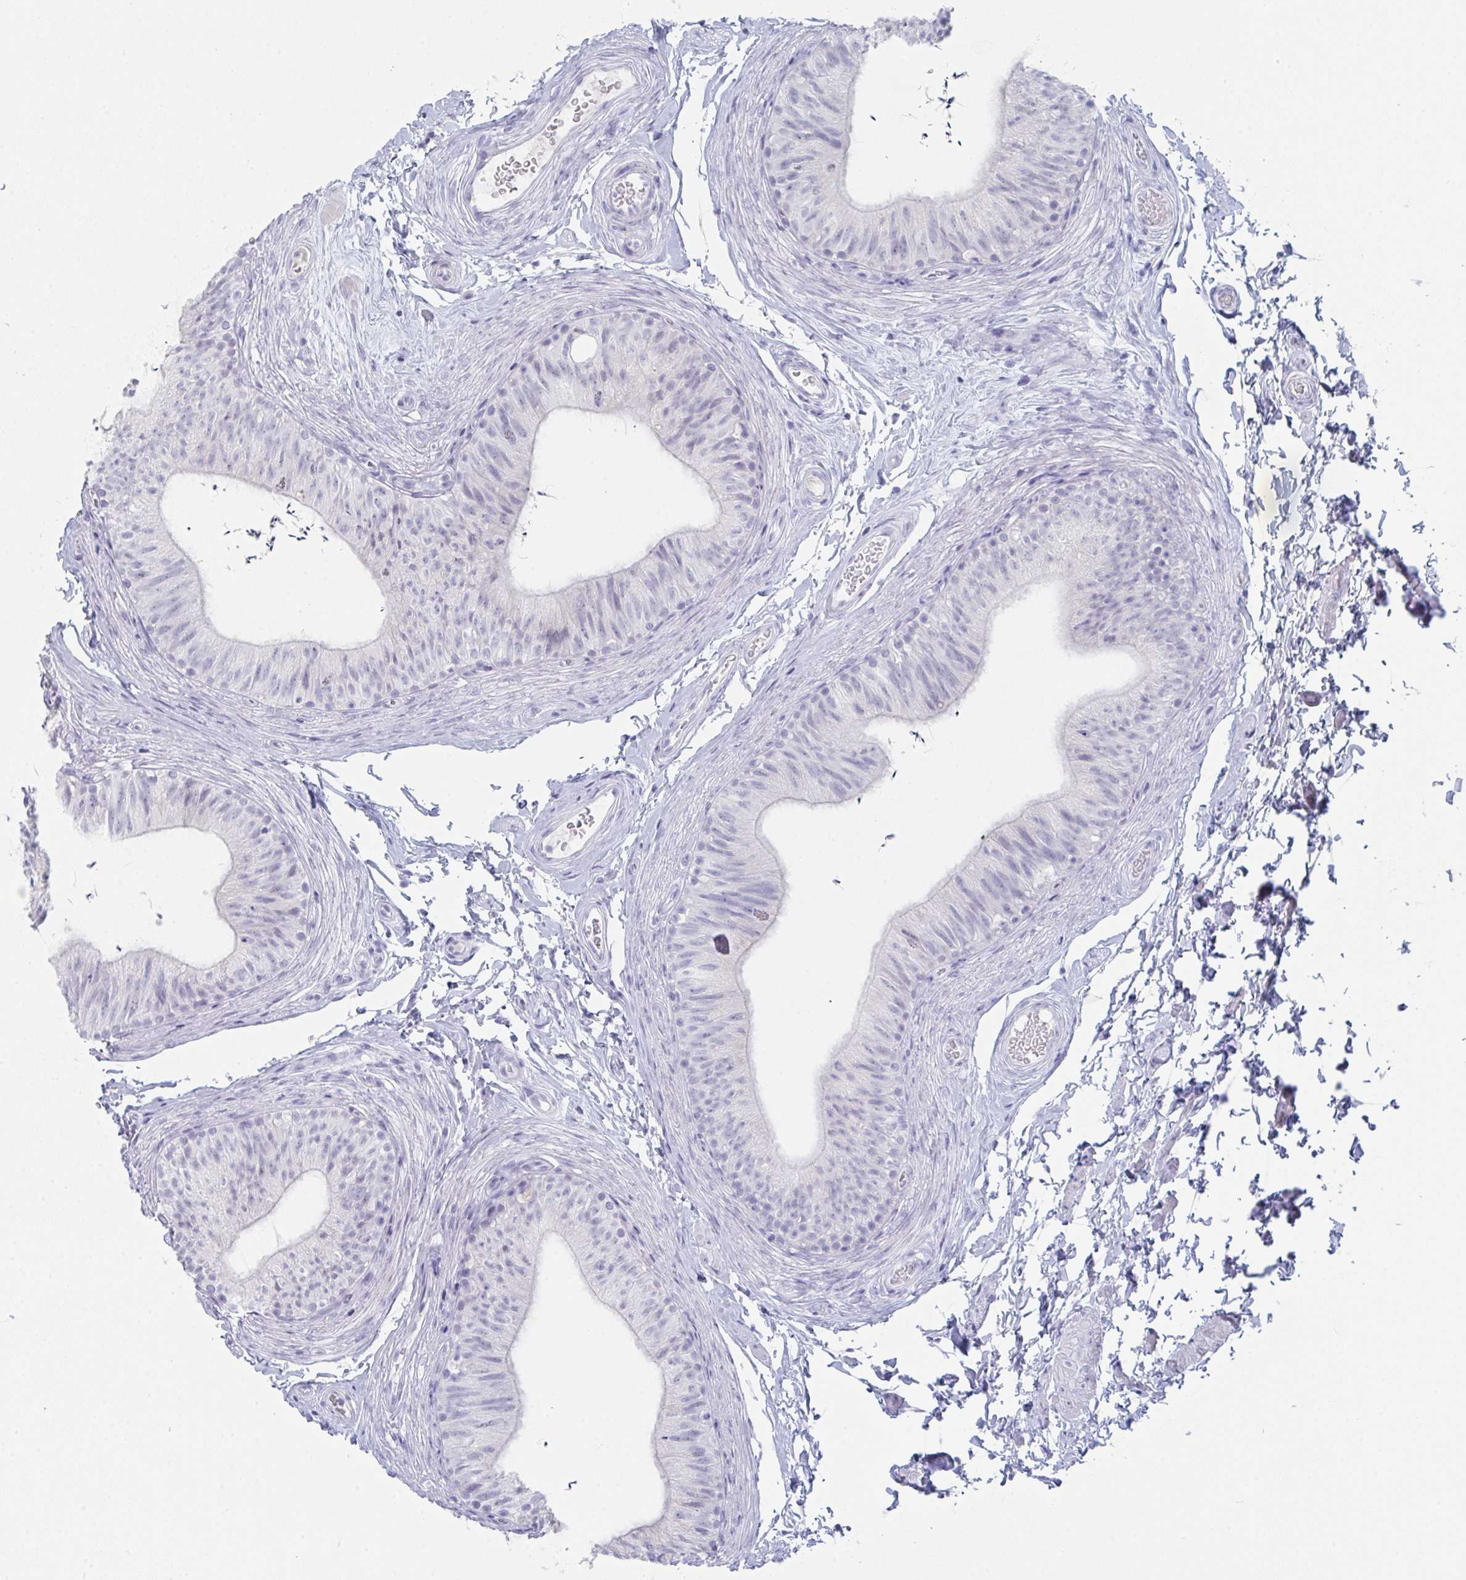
{"staining": {"intensity": "negative", "quantity": "none", "location": "none"}, "tissue": "epididymis", "cell_type": "Glandular cells", "image_type": "normal", "snomed": [{"axis": "morphology", "description": "Normal tissue, NOS"}, {"axis": "topography", "description": "Epididymis, spermatic cord, NOS"}, {"axis": "topography", "description": "Epididymis"}, {"axis": "topography", "description": "Peripheral nerve tissue"}], "caption": "This image is of benign epididymis stained with immunohistochemistry (IHC) to label a protein in brown with the nuclei are counter-stained blue. There is no positivity in glandular cells. Brightfield microscopy of immunohistochemistry stained with DAB (brown) and hematoxylin (blue), captured at high magnification.", "gene": "RUBCN", "patient": {"sex": "male", "age": 29}}